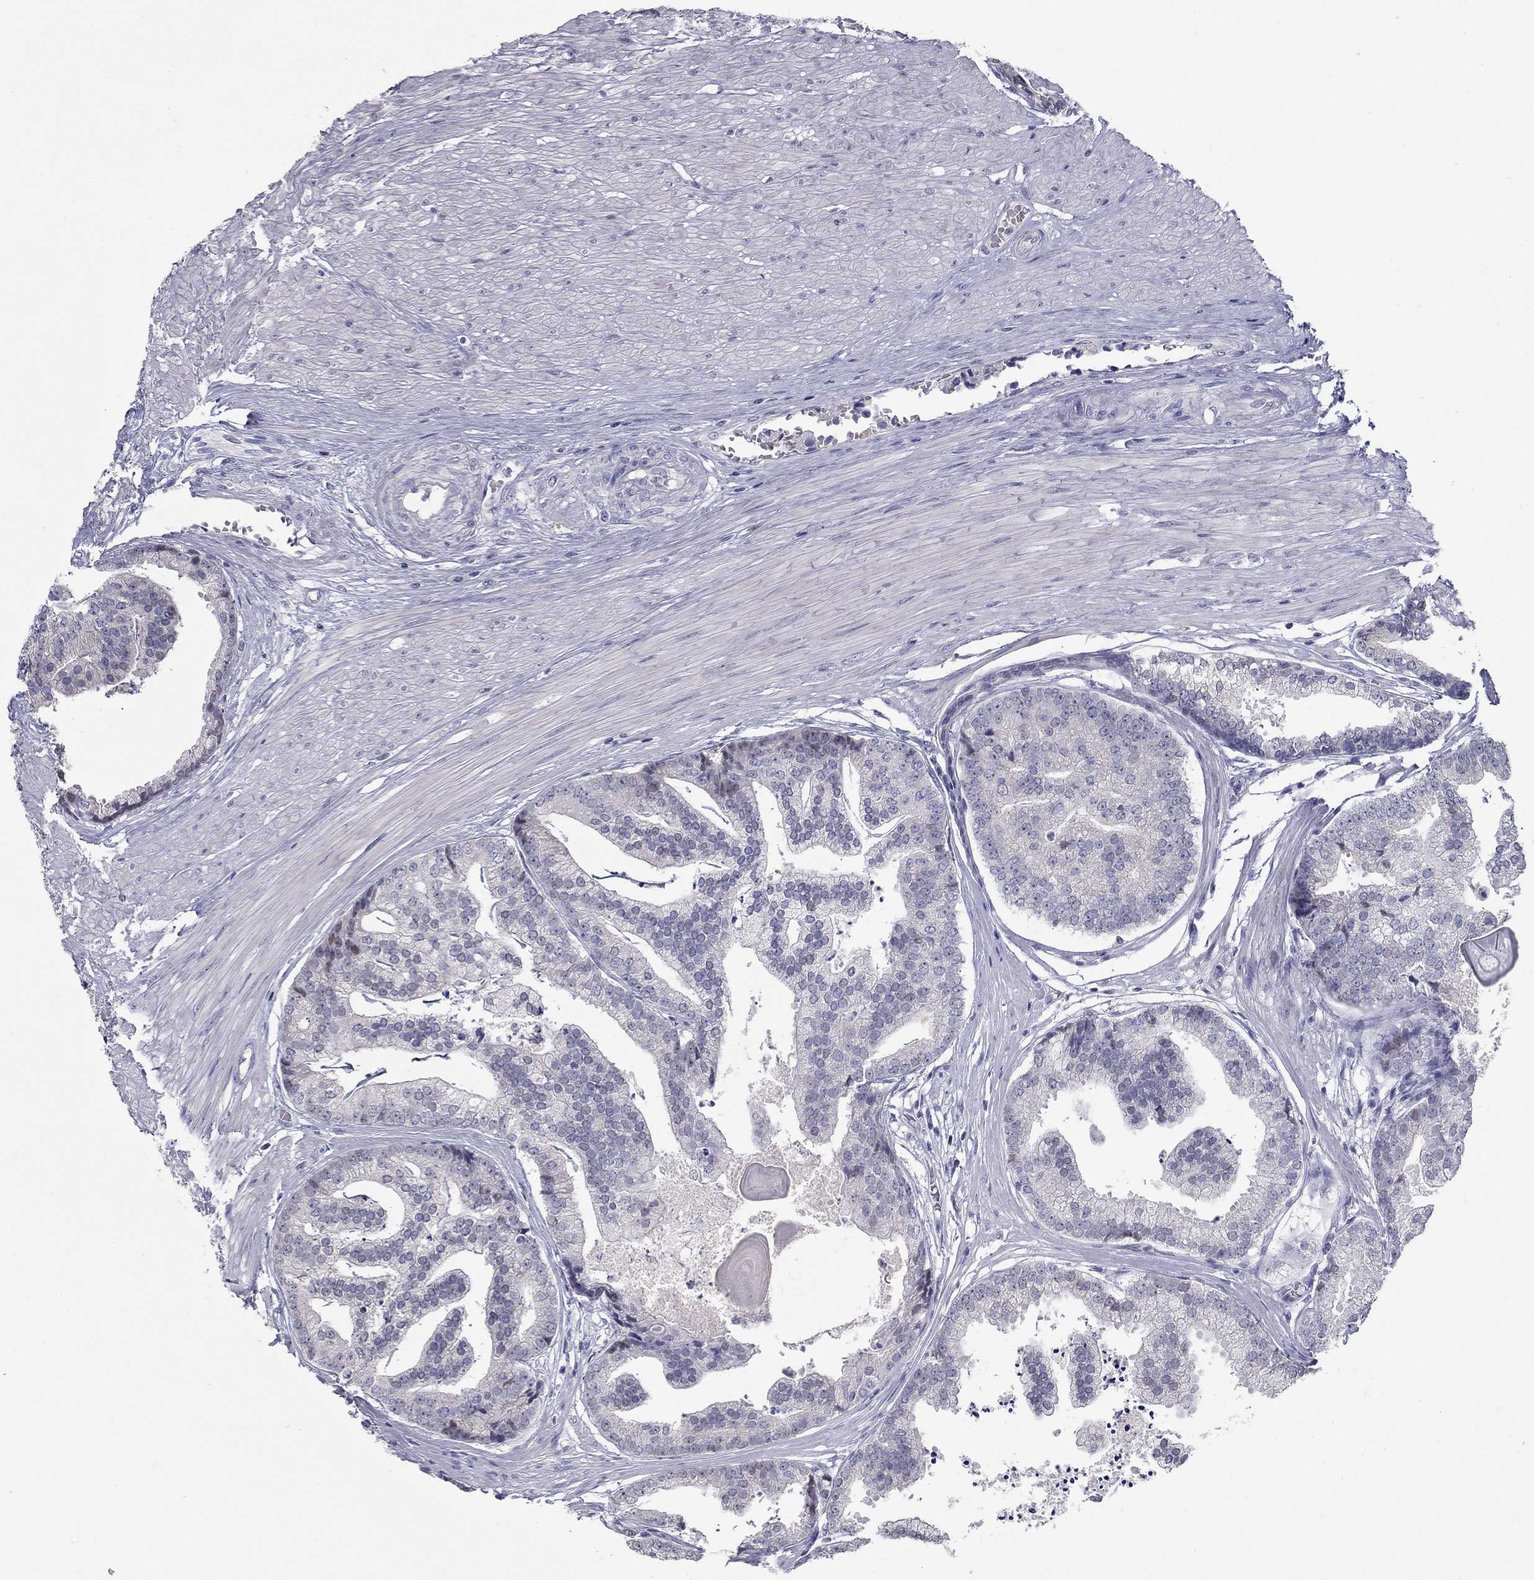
{"staining": {"intensity": "negative", "quantity": "none", "location": "none"}, "tissue": "prostate cancer", "cell_type": "Tumor cells", "image_type": "cancer", "snomed": [{"axis": "morphology", "description": "Adenocarcinoma, NOS"}, {"axis": "topography", "description": "Prostate and seminal vesicle, NOS"}, {"axis": "topography", "description": "Prostate"}], "caption": "Tumor cells are negative for brown protein staining in adenocarcinoma (prostate). Brightfield microscopy of immunohistochemistry (IHC) stained with DAB (brown) and hematoxylin (blue), captured at high magnification.", "gene": "GUCA1A", "patient": {"sex": "male", "age": 44}}